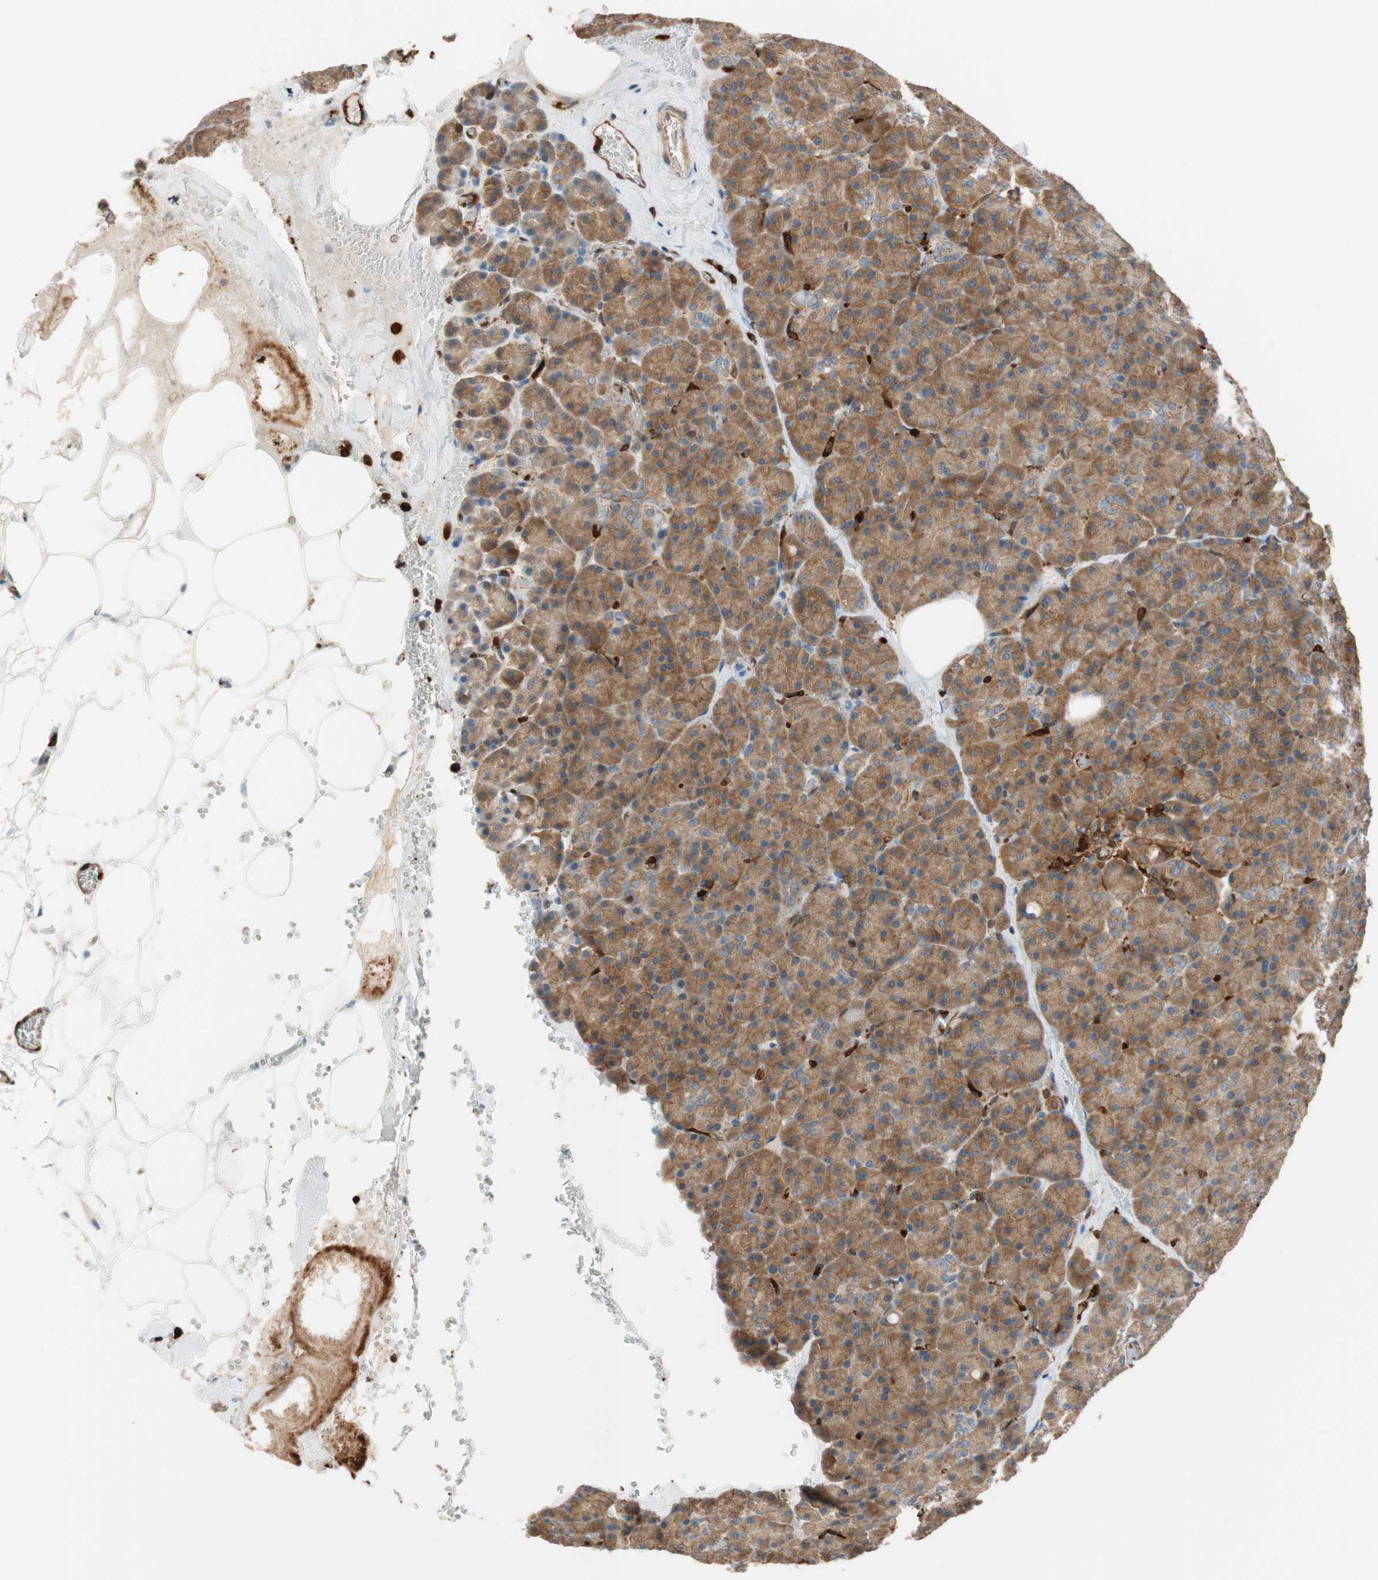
{"staining": {"intensity": "moderate", "quantity": ">75%", "location": "cytoplasmic/membranous"}, "tissue": "pancreas", "cell_type": "Exocrine glandular cells", "image_type": "normal", "snomed": [{"axis": "morphology", "description": "Normal tissue, NOS"}, {"axis": "topography", "description": "Pancreas"}], "caption": "This histopathology image demonstrates IHC staining of normal pancreas, with medium moderate cytoplasmic/membranous positivity in about >75% of exocrine glandular cells.", "gene": "VASP", "patient": {"sex": "female", "age": 35}}